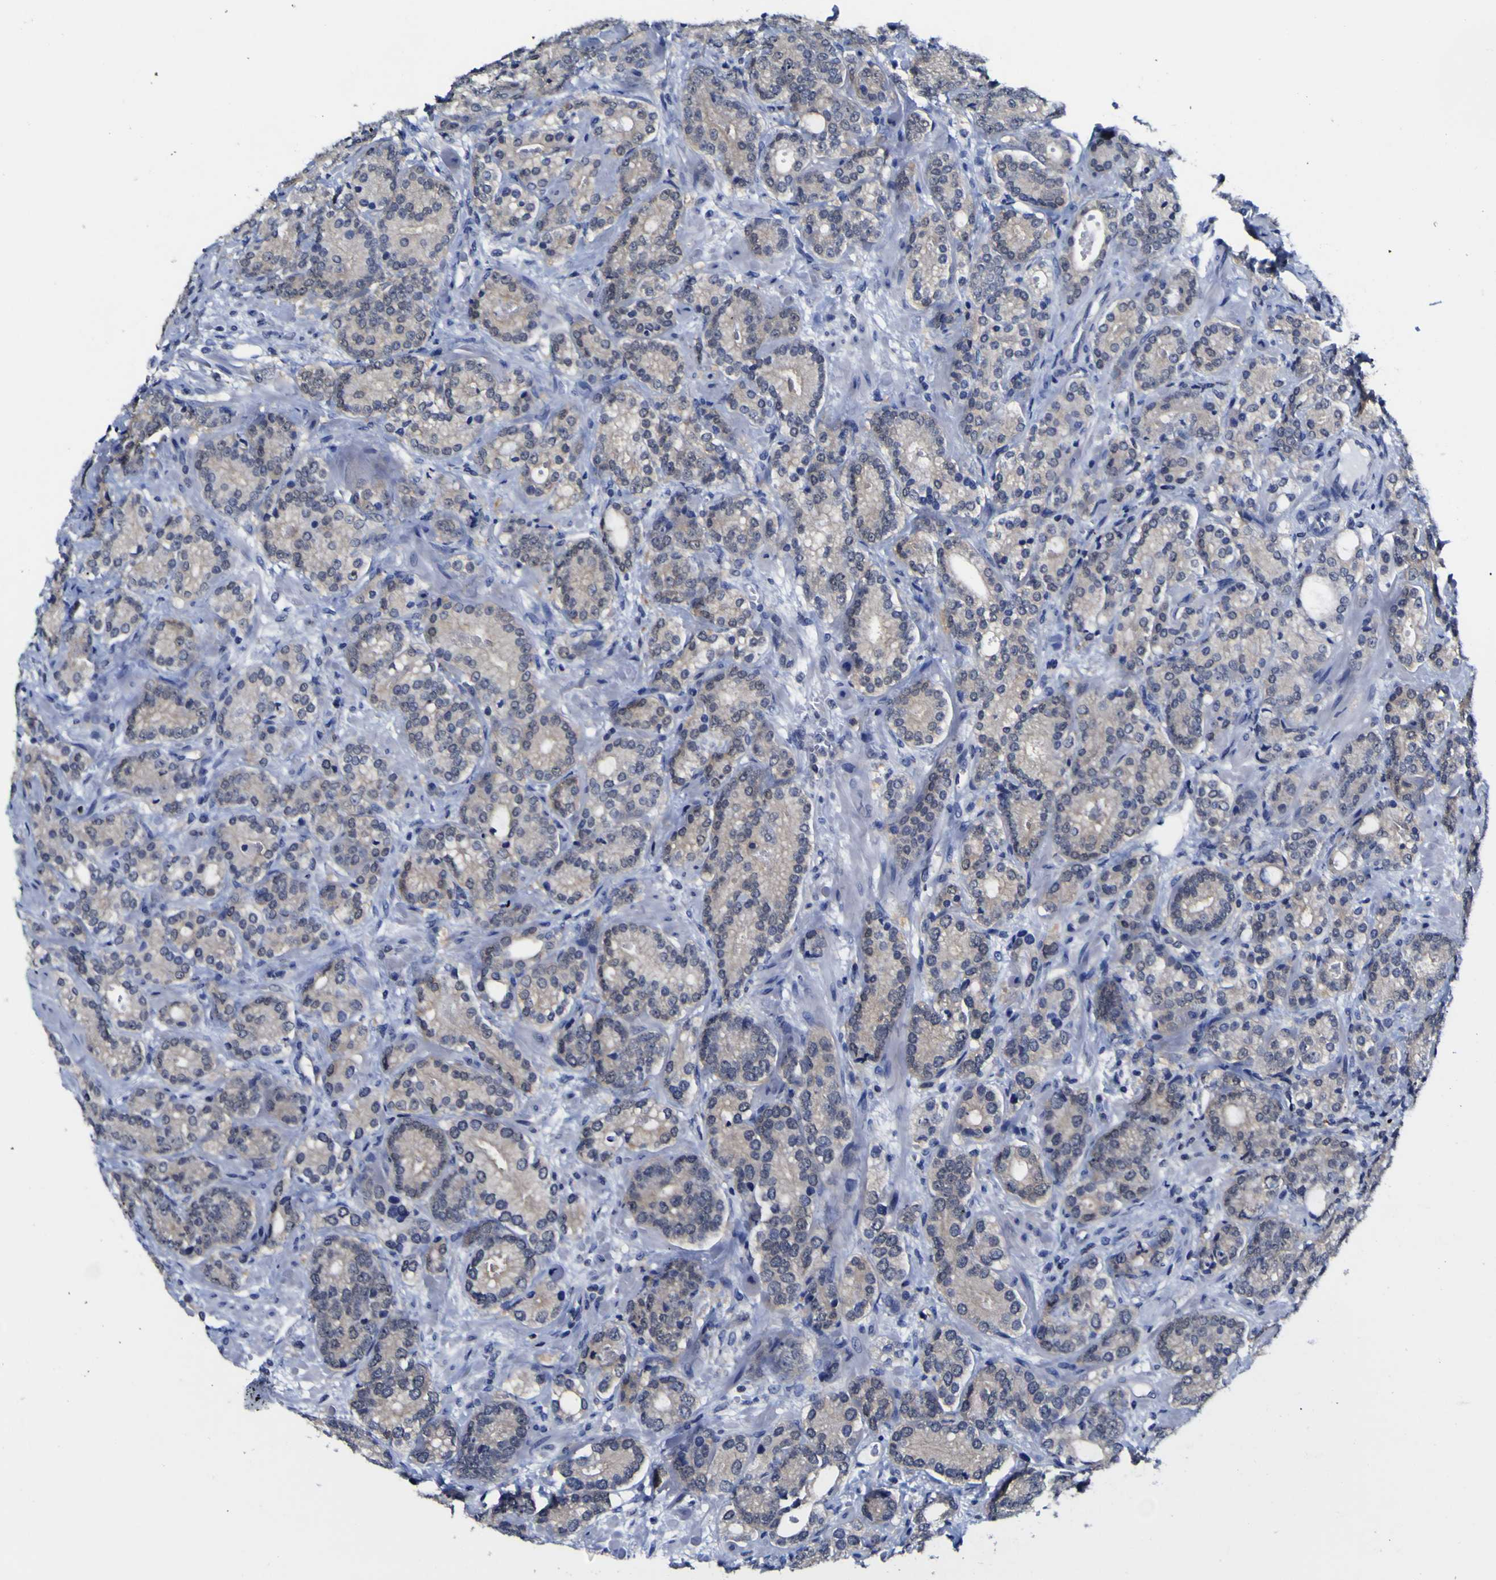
{"staining": {"intensity": "weak", "quantity": ">75%", "location": "cytoplasmic/membranous"}, "tissue": "prostate cancer", "cell_type": "Tumor cells", "image_type": "cancer", "snomed": [{"axis": "morphology", "description": "Adenocarcinoma, High grade"}, {"axis": "topography", "description": "Prostate"}], "caption": "The micrograph shows staining of prostate cancer (high-grade adenocarcinoma), revealing weak cytoplasmic/membranous protein staining (brown color) within tumor cells. (DAB = brown stain, brightfield microscopy at high magnification).", "gene": "CASP6", "patient": {"sex": "male", "age": 61}}